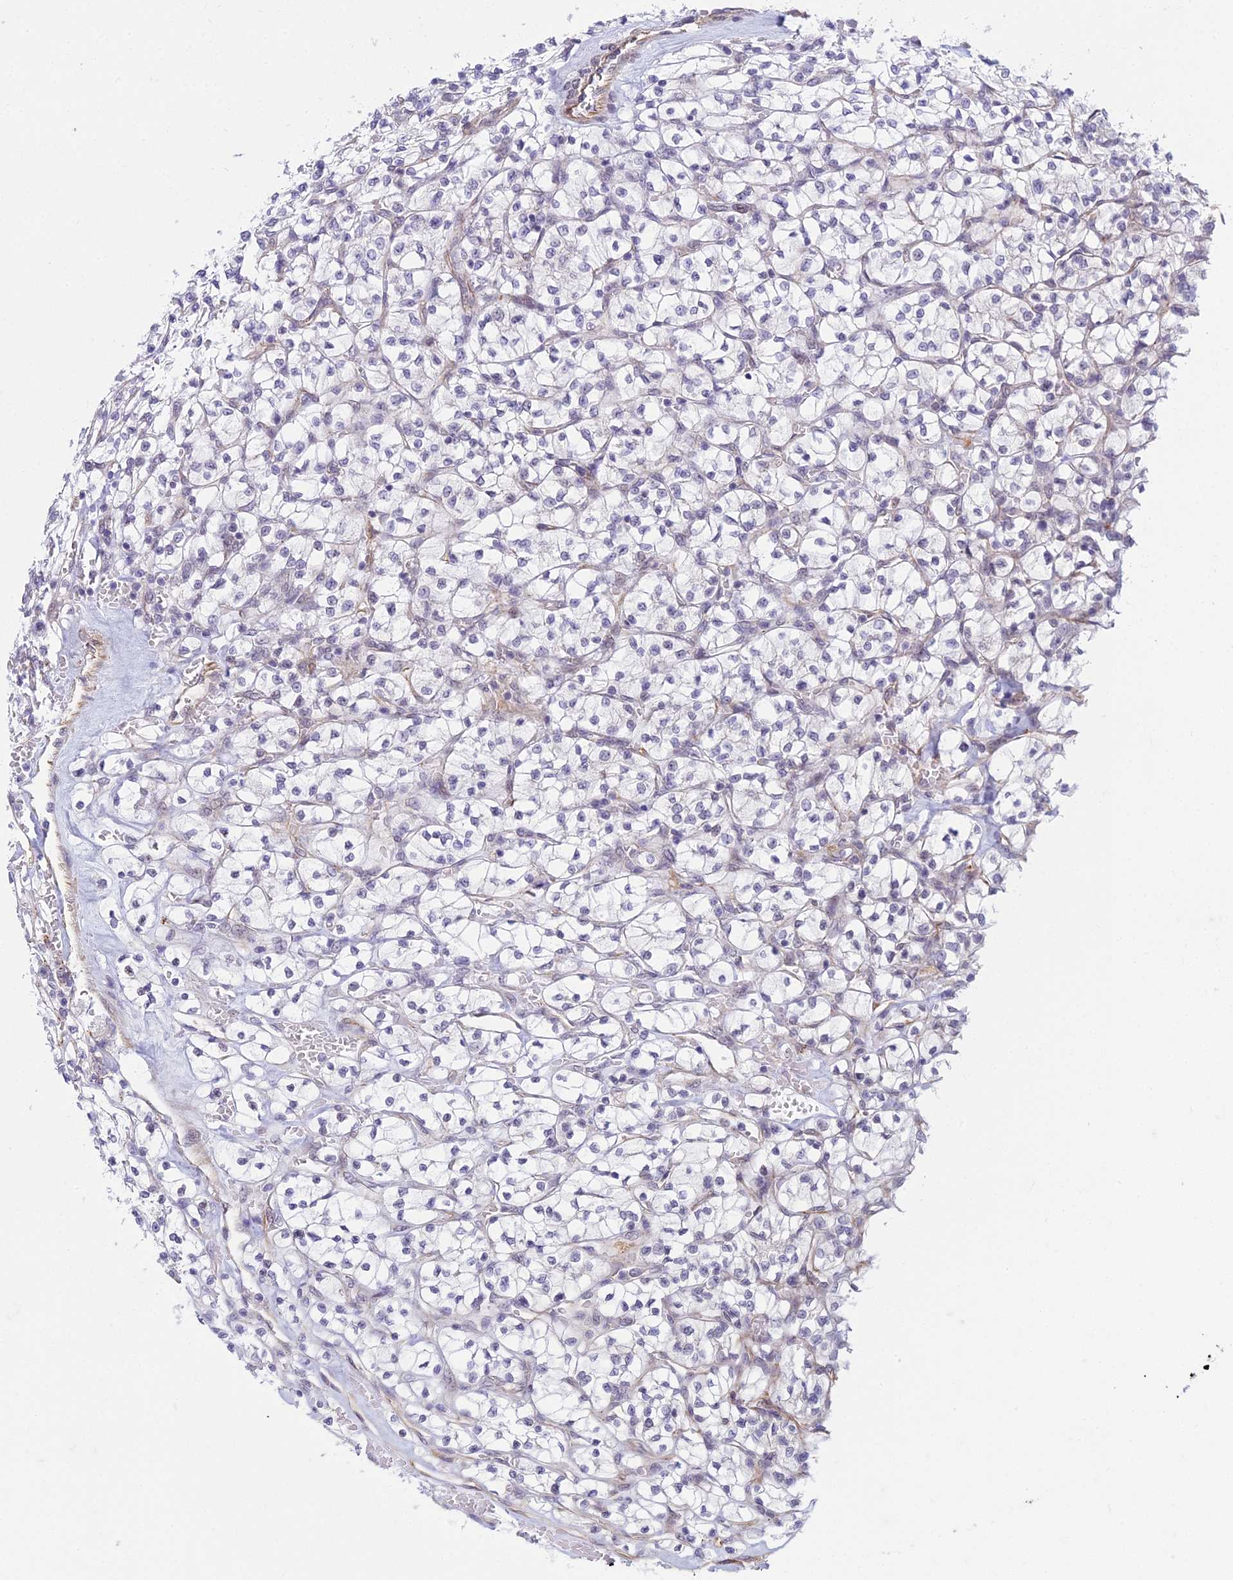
{"staining": {"intensity": "negative", "quantity": "none", "location": "none"}, "tissue": "renal cancer", "cell_type": "Tumor cells", "image_type": "cancer", "snomed": [{"axis": "morphology", "description": "Adenocarcinoma, NOS"}, {"axis": "topography", "description": "Kidney"}], "caption": "Immunohistochemical staining of human renal cancer (adenocarcinoma) demonstrates no significant positivity in tumor cells.", "gene": "SAPCD2", "patient": {"sex": "female", "age": 64}}